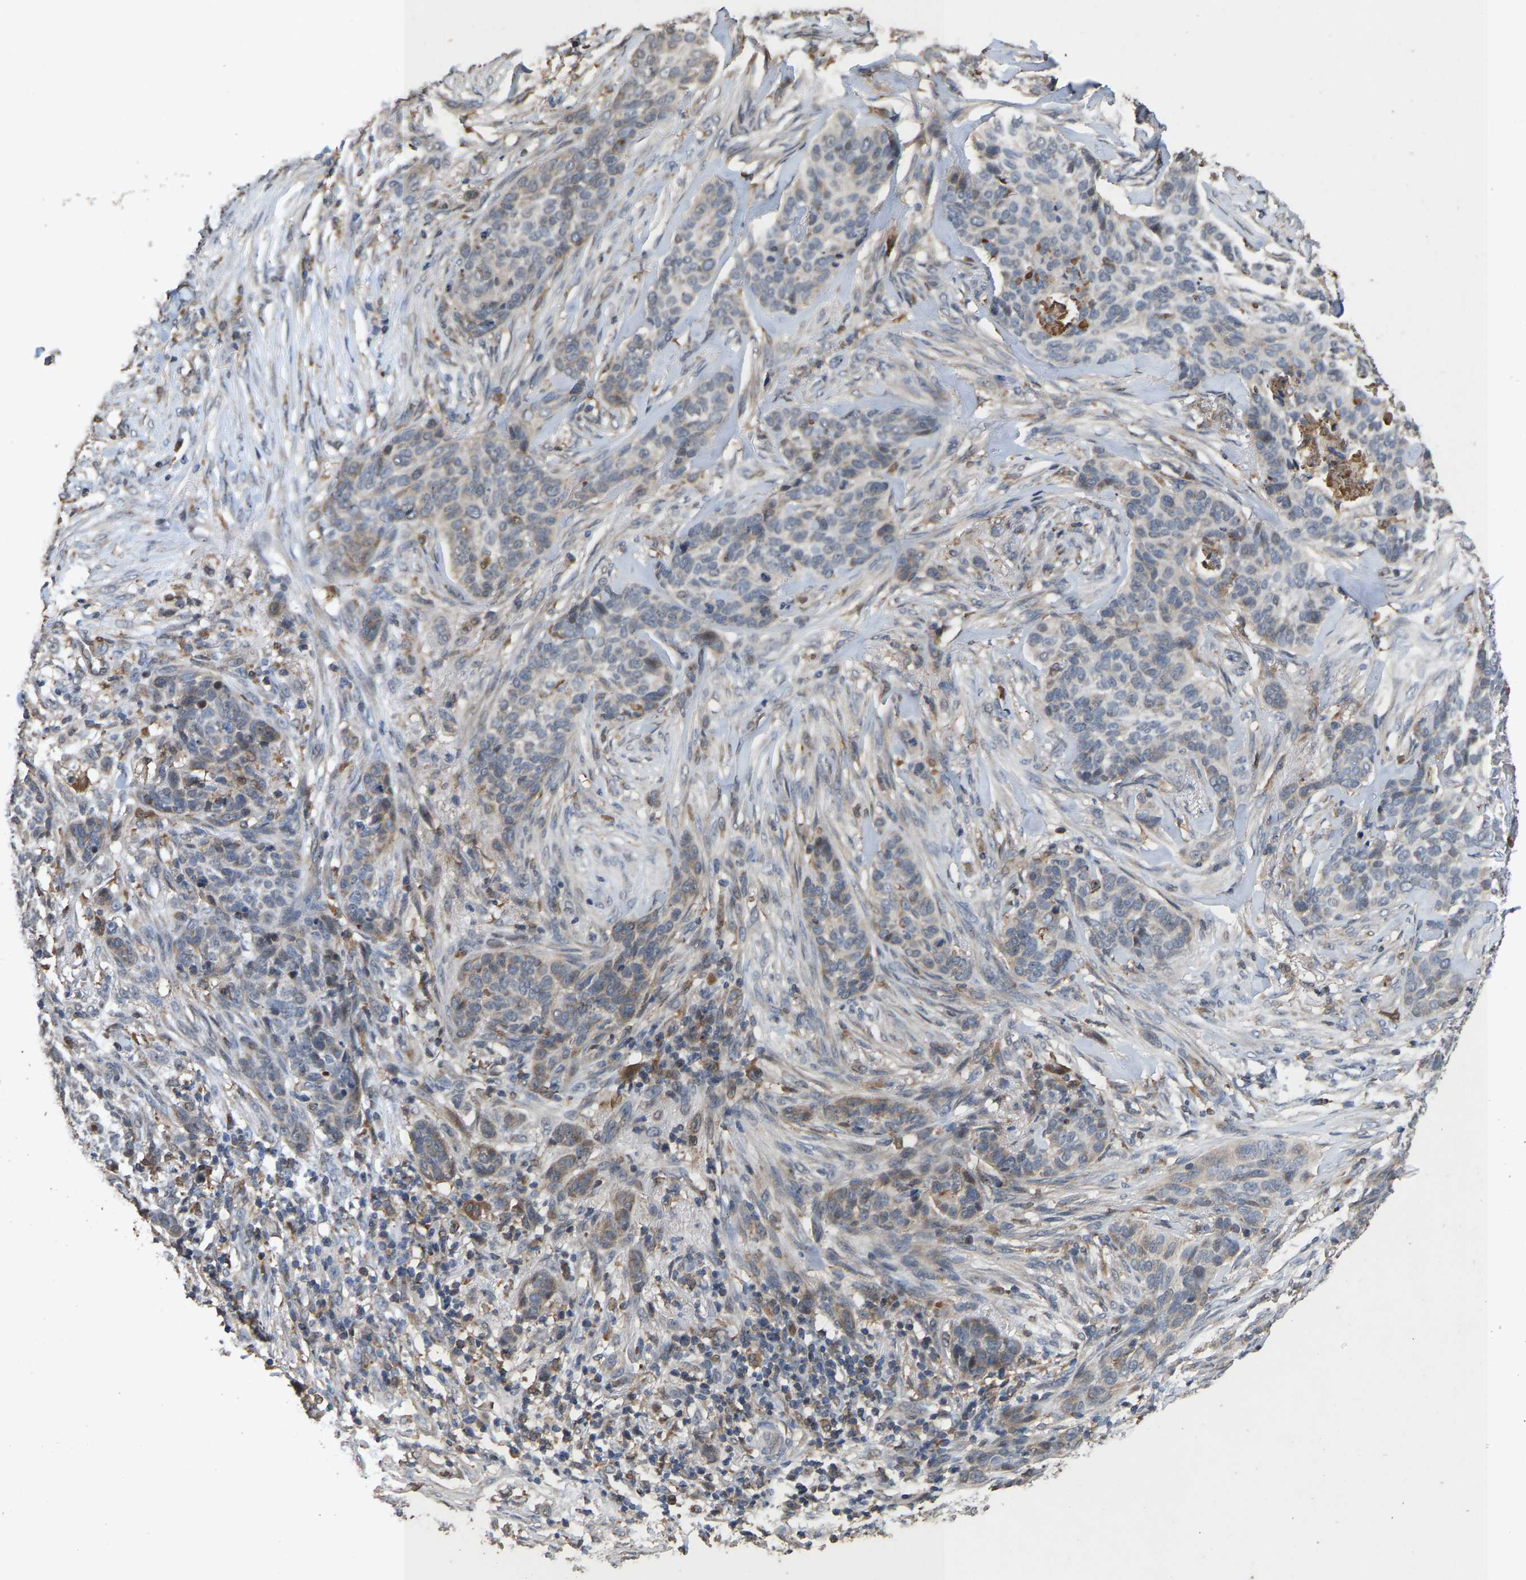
{"staining": {"intensity": "weak", "quantity": "<25%", "location": "cytoplasmic/membranous"}, "tissue": "skin cancer", "cell_type": "Tumor cells", "image_type": "cancer", "snomed": [{"axis": "morphology", "description": "Basal cell carcinoma"}, {"axis": "topography", "description": "Skin"}], "caption": "Skin basal cell carcinoma was stained to show a protein in brown. There is no significant positivity in tumor cells.", "gene": "TDRKH", "patient": {"sex": "male", "age": 85}}